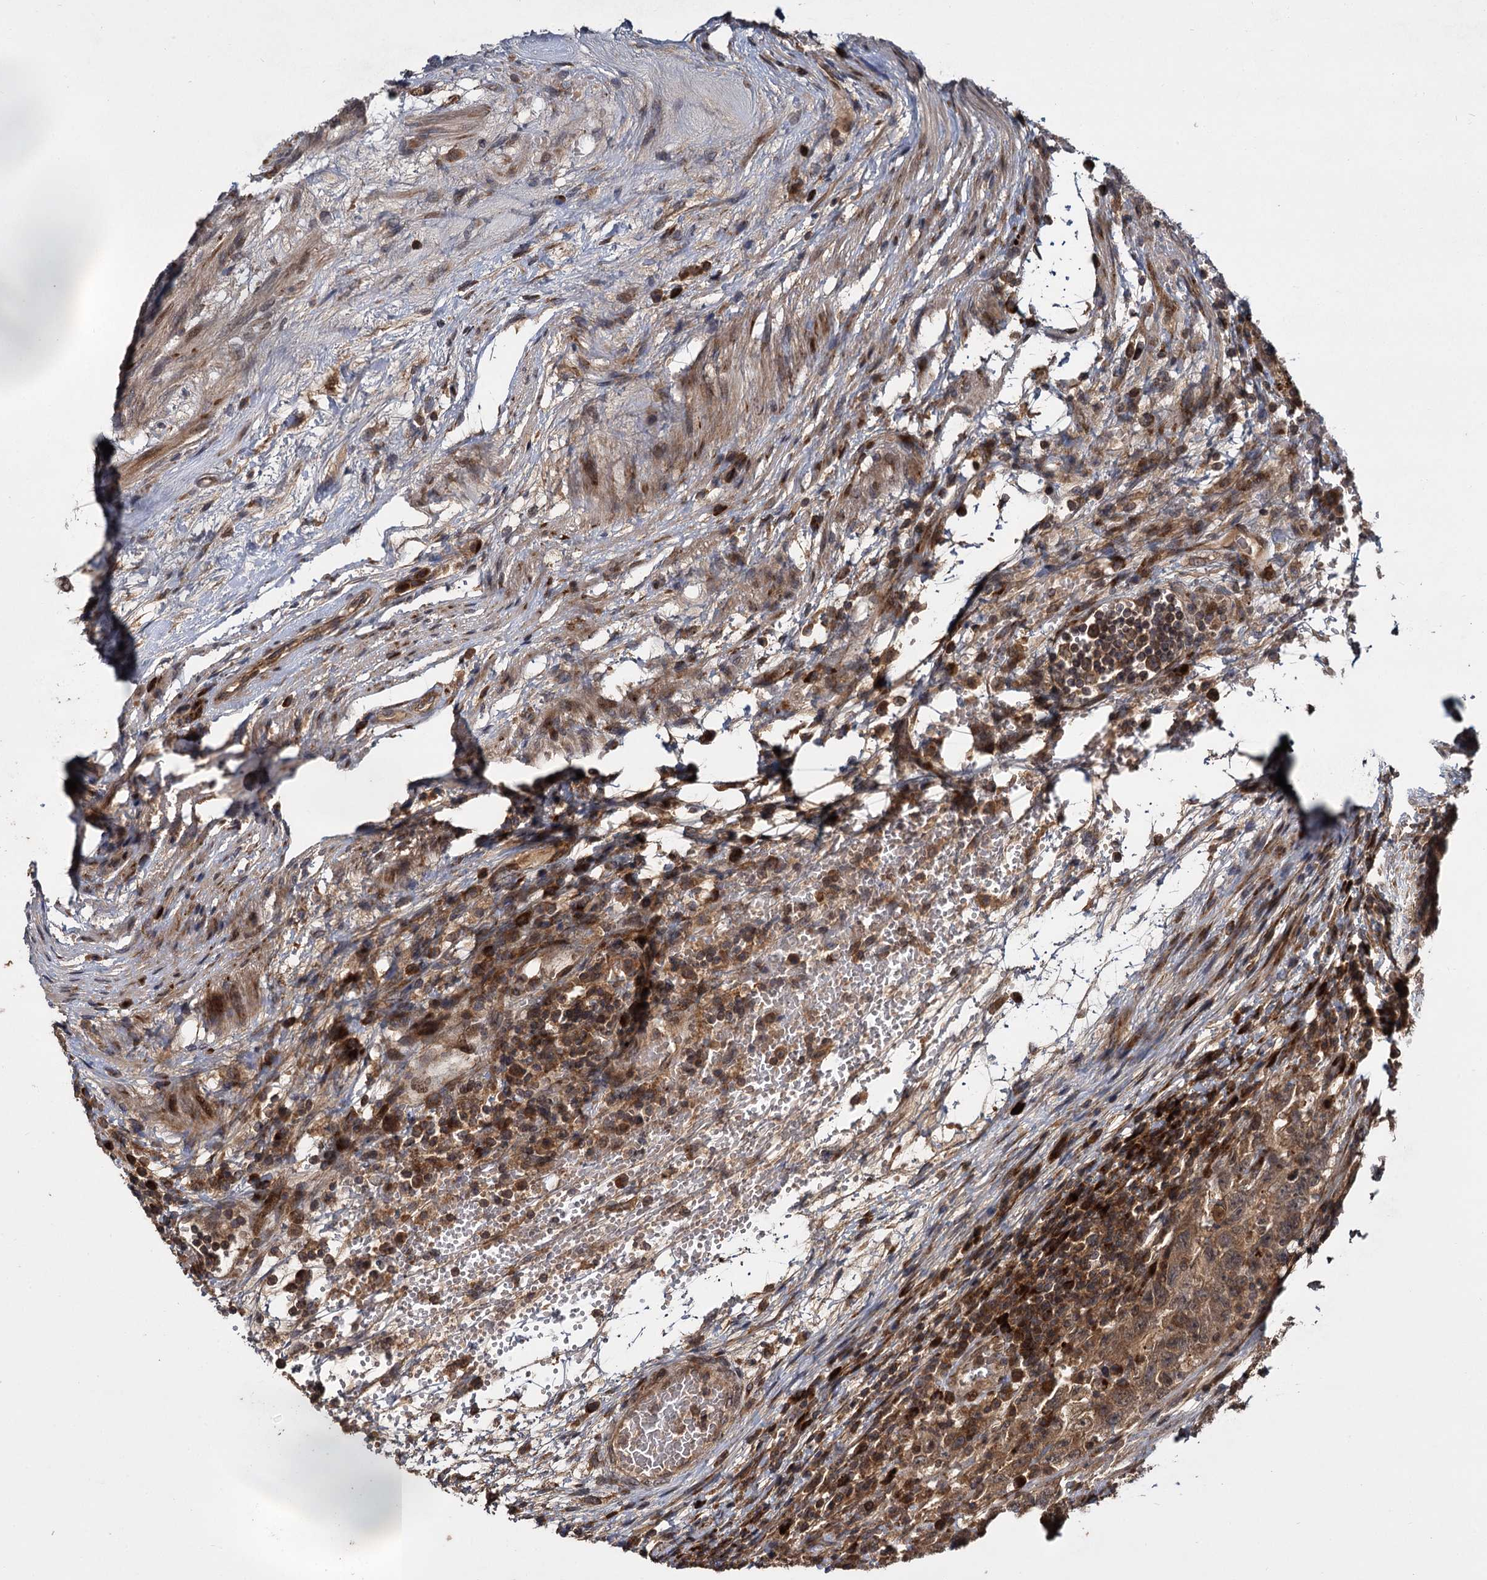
{"staining": {"intensity": "moderate", "quantity": ">75%", "location": "cytoplasmic/membranous"}, "tissue": "testis cancer", "cell_type": "Tumor cells", "image_type": "cancer", "snomed": [{"axis": "morphology", "description": "Carcinoma, Embryonal, NOS"}, {"axis": "topography", "description": "Testis"}], "caption": "This is a histology image of immunohistochemistry (IHC) staining of testis cancer (embryonal carcinoma), which shows moderate positivity in the cytoplasmic/membranous of tumor cells.", "gene": "INPPL1", "patient": {"sex": "male", "age": 26}}